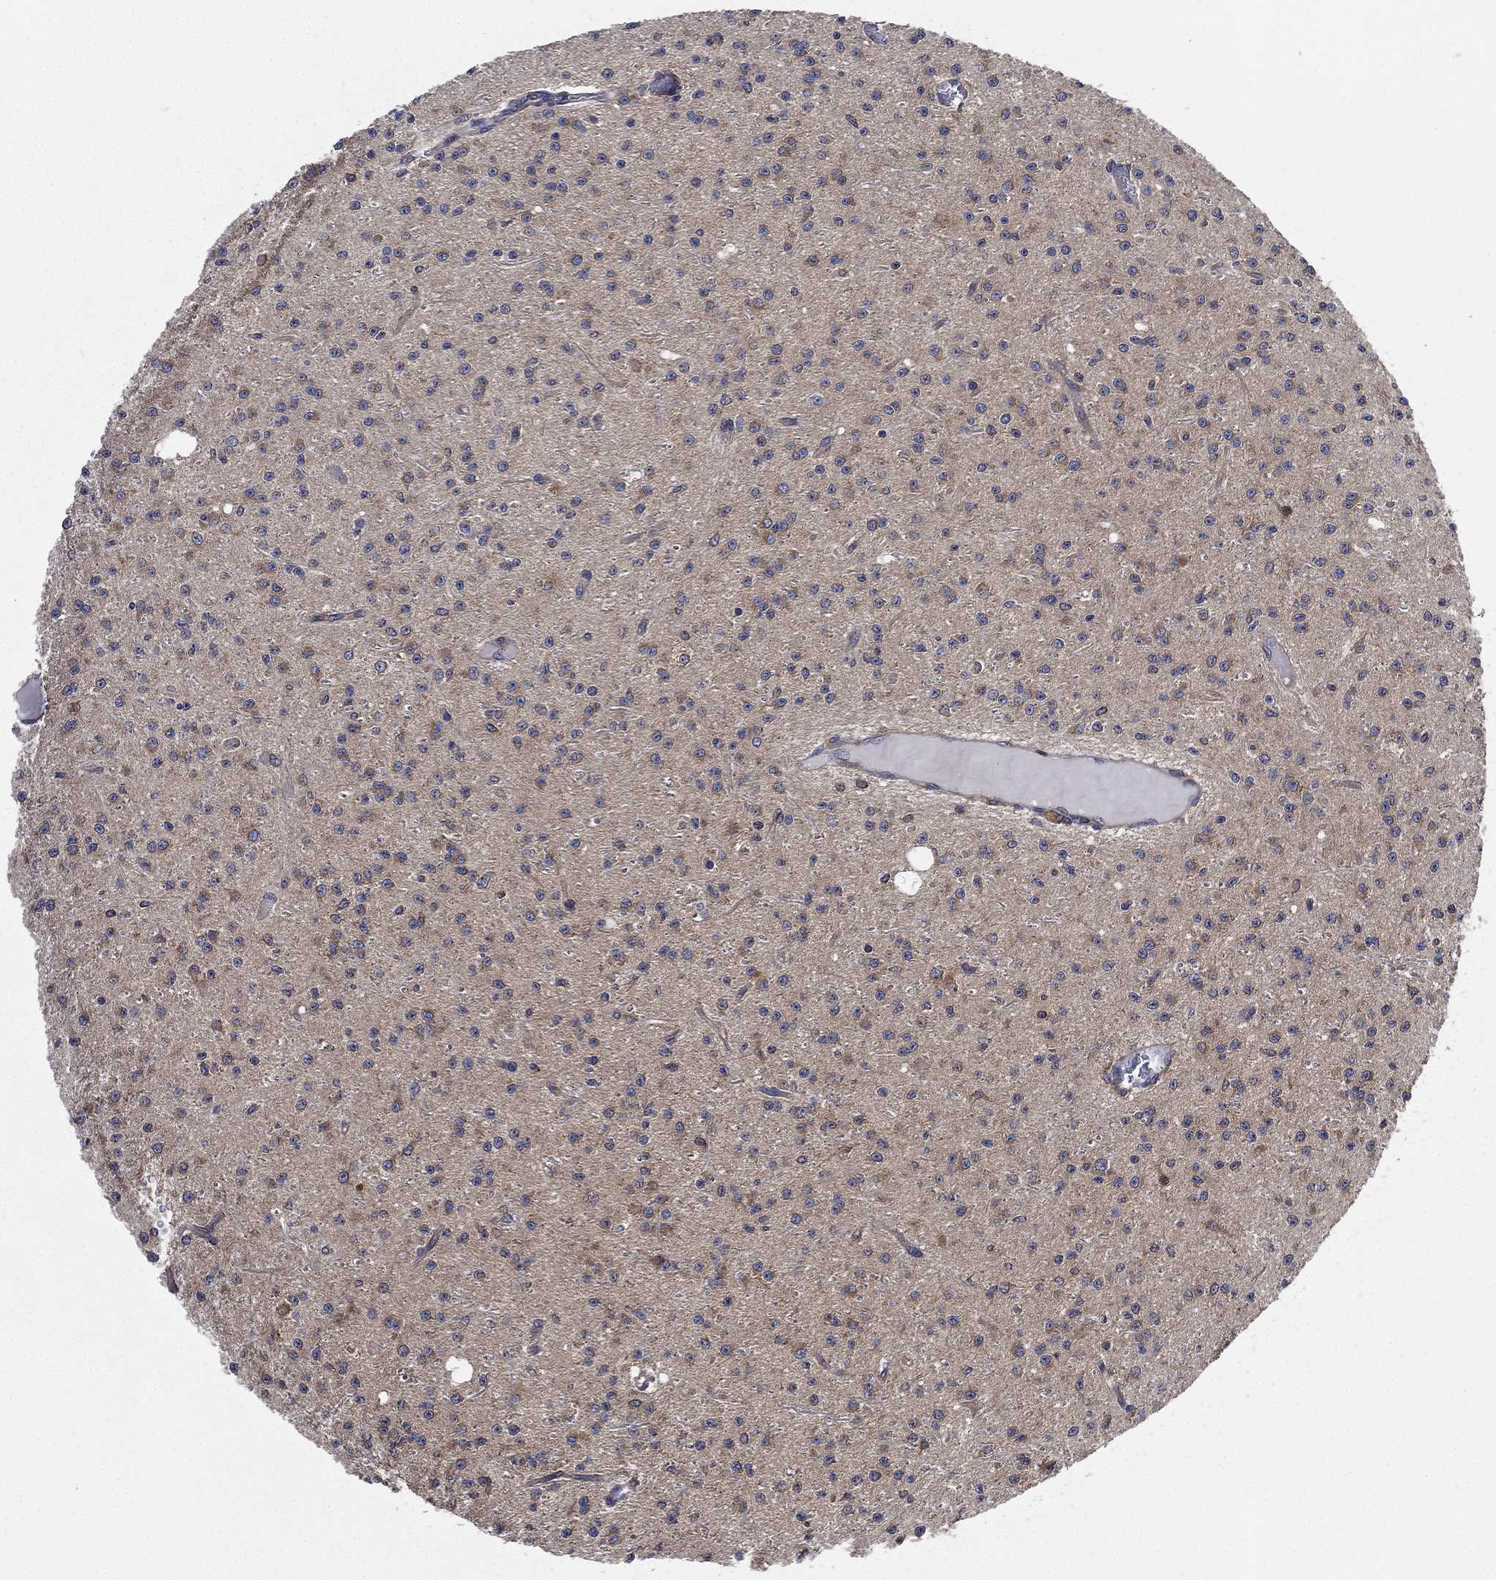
{"staining": {"intensity": "moderate", "quantity": "<25%", "location": "cytoplasmic/membranous"}, "tissue": "glioma", "cell_type": "Tumor cells", "image_type": "cancer", "snomed": [{"axis": "morphology", "description": "Glioma, malignant, Low grade"}, {"axis": "topography", "description": "Brain"}], "caption": "Immunohistochemical staining of human glioma exhibits moderate cytoplasmic/membranous protein expression in about <25% of tumor cells.", "gene": "SMPD3", "patient": {"sex": "male", "age": 27}}